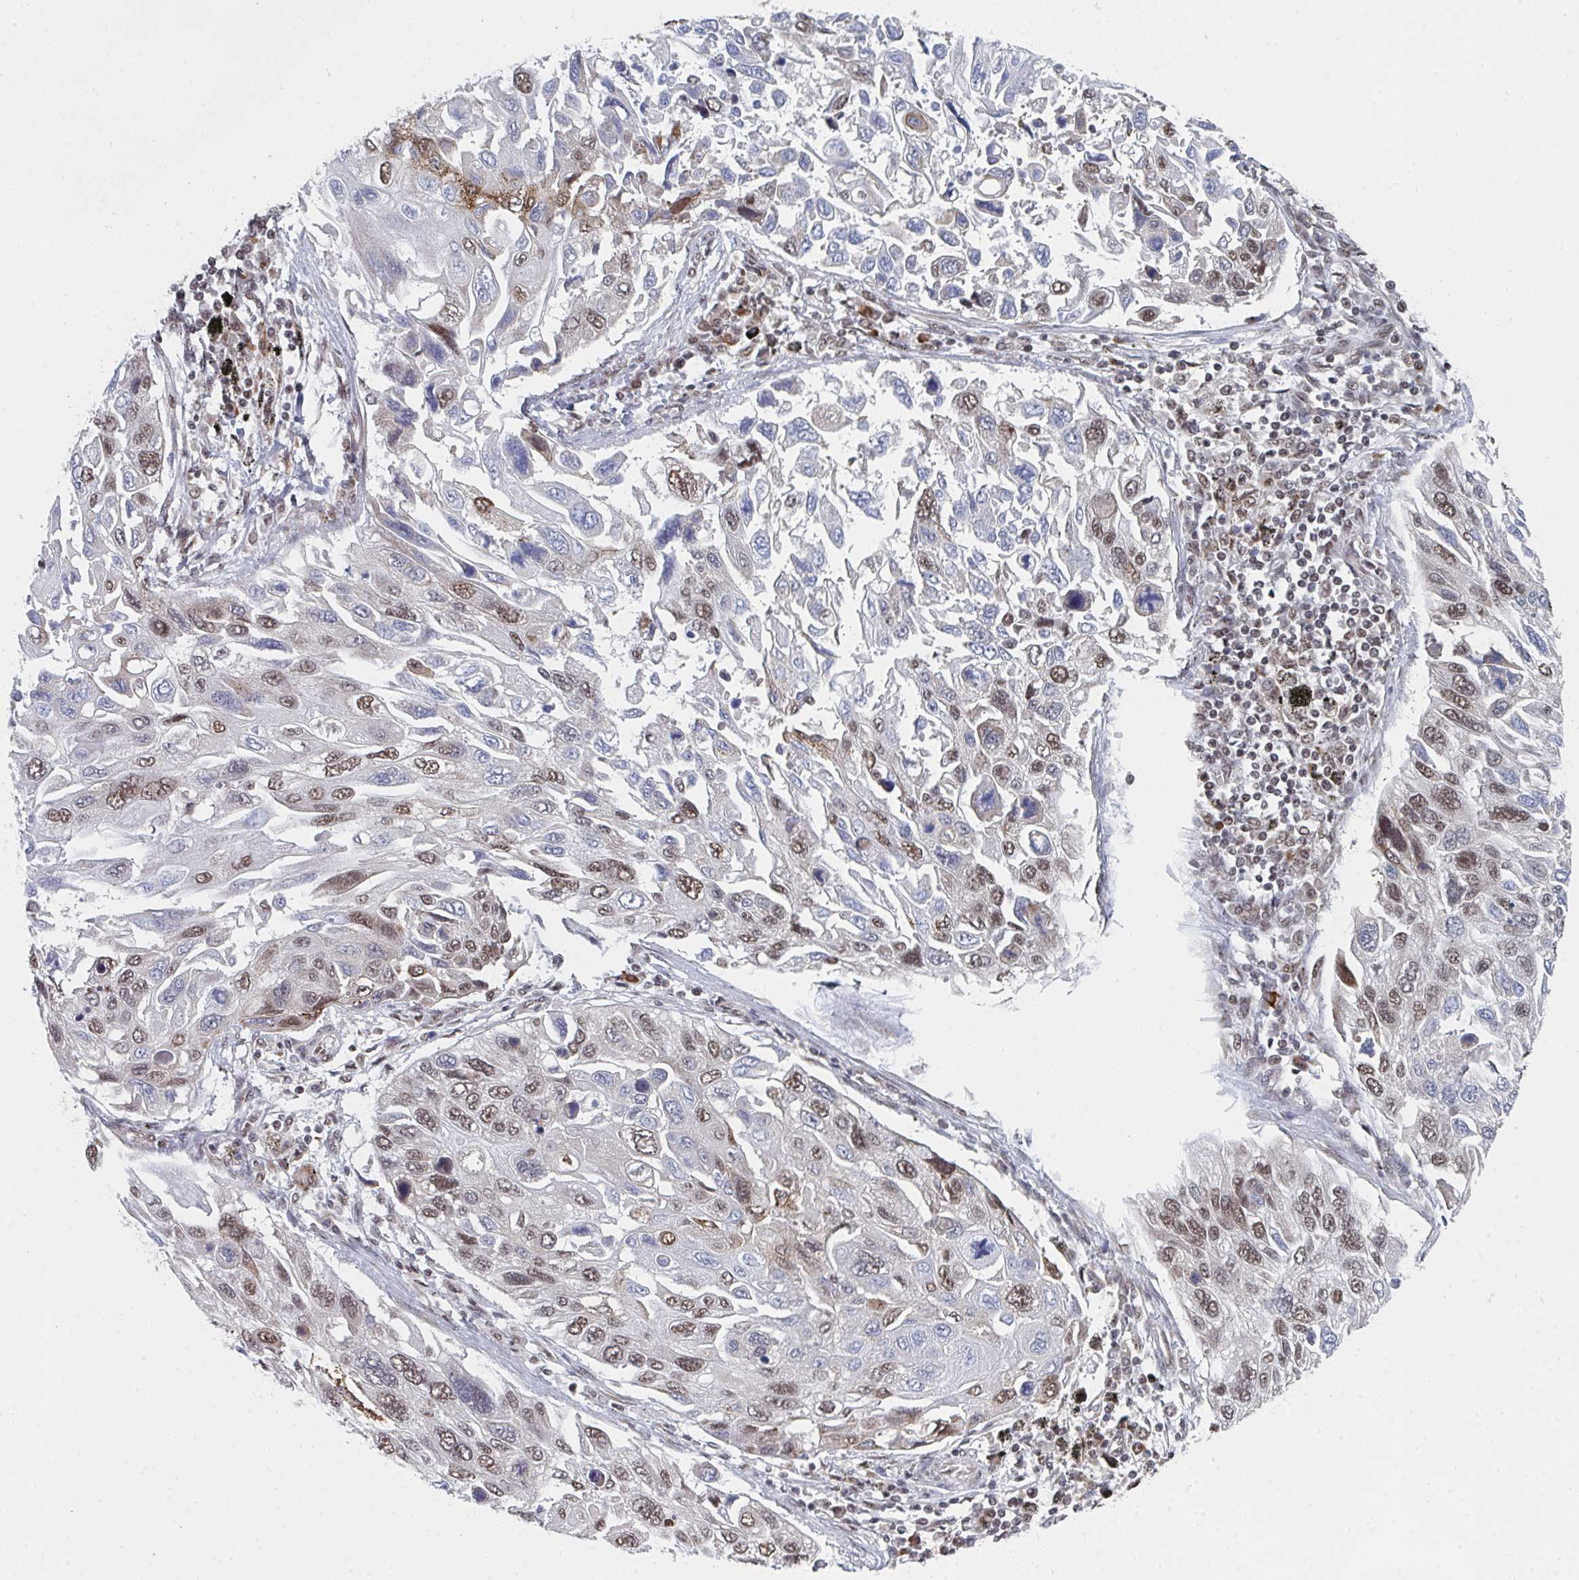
{"staining": {"intensity": "moderate", "quantity": "25%-75%", "location": "nuclear"}, "tissue": "lung cancer", "cell_type": "Tumor cells", "image_type": "cancer", "snomed": [{"axis": "morphology", "description": "Squamous cell carcinoma, NOS"}, {"axis": "topography", "description": "Lung"}], "caption": "Moderate nuclear protein staining is identified in approximately 25%-75% of tumor cells in squamous cell carcinoma (lung). Using DAB (3,3'-diaminobenzidine) (brown) and hematoxylin (blue) stains, captured at high magnification using brightfield microscopy.", "gene": "MBNL1", "patient": {"sex": "male", "age": 62}}